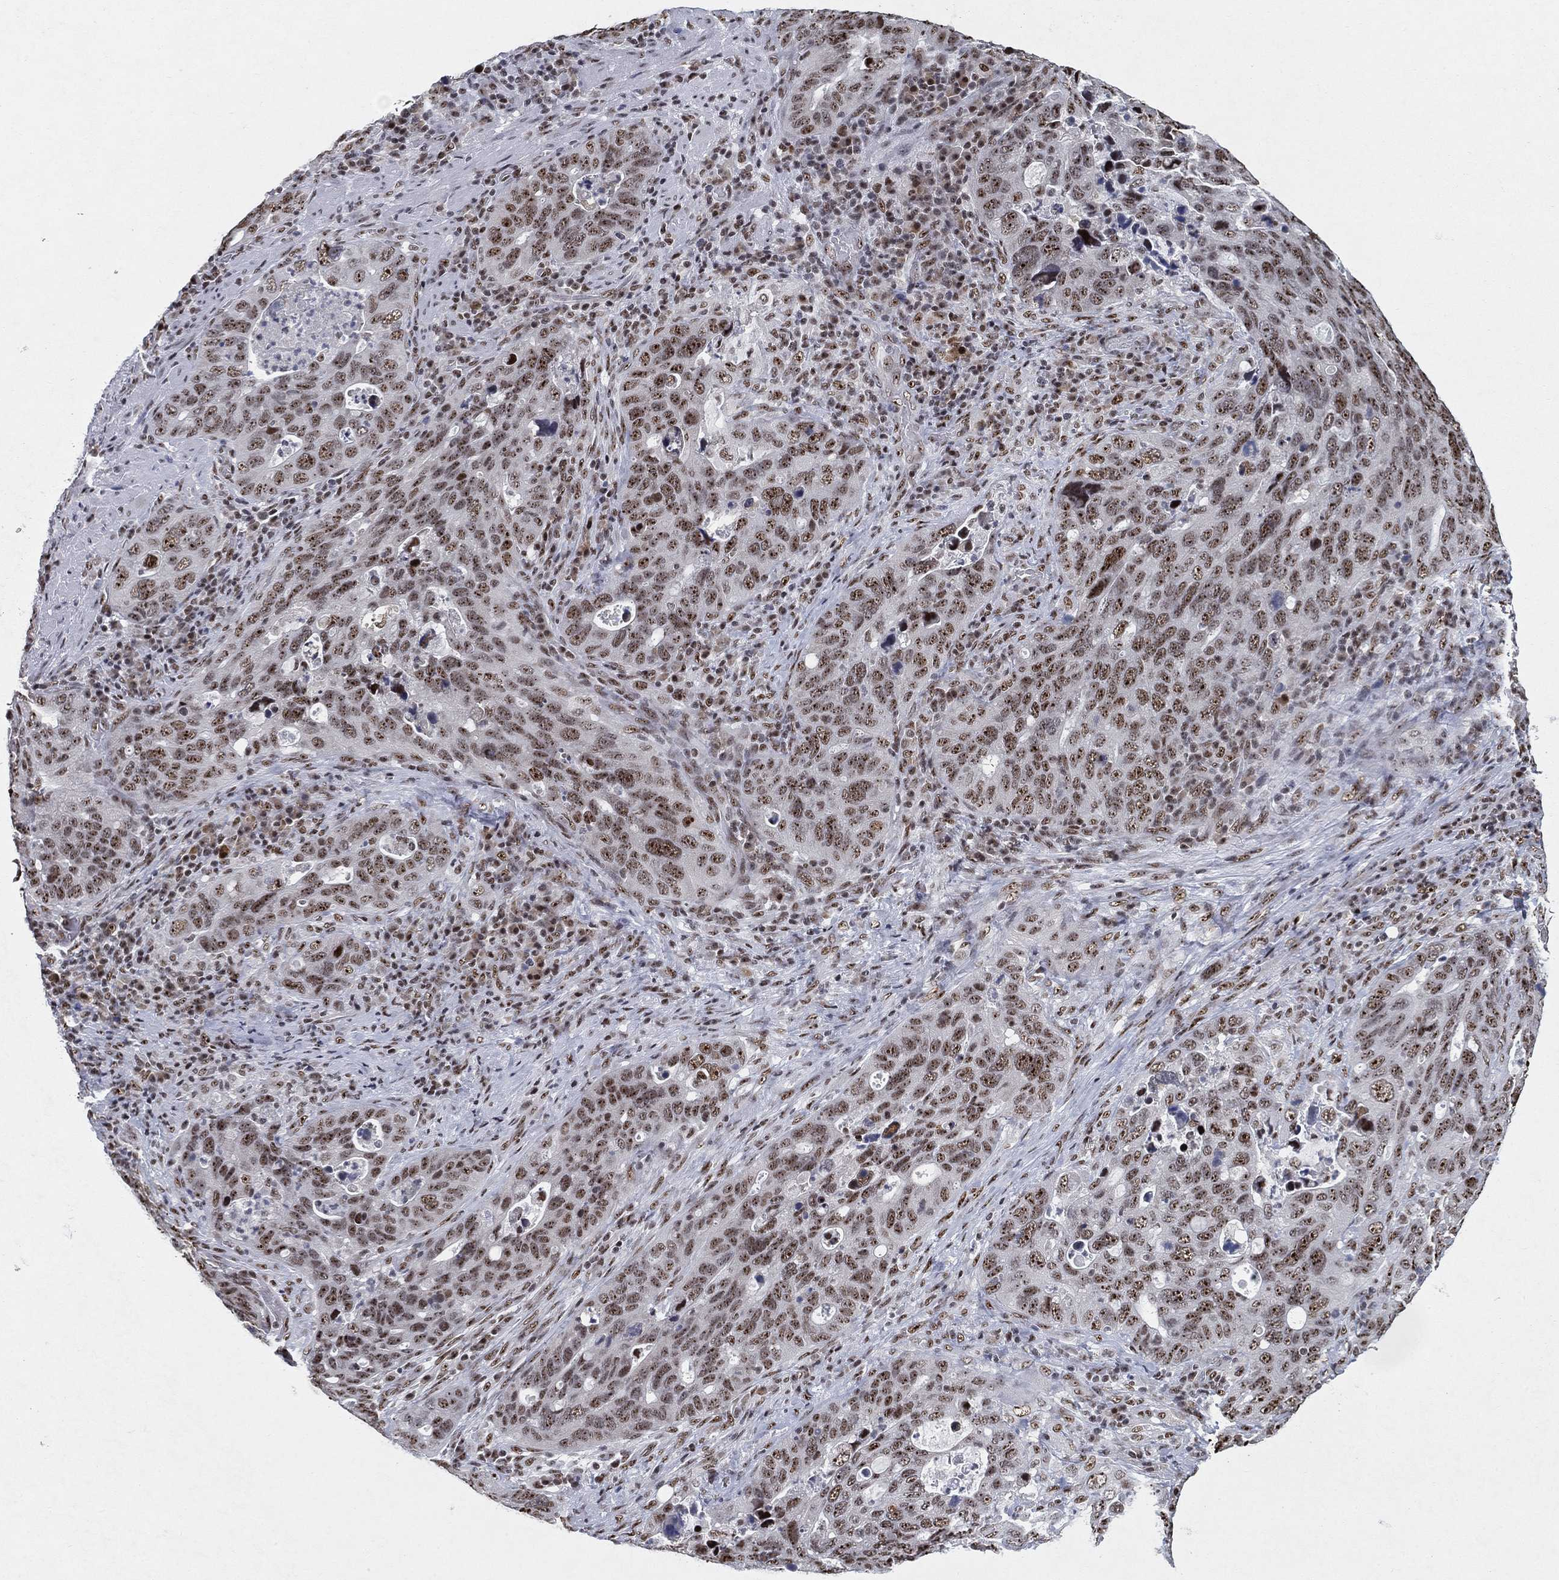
{"staining": {"intensity": "moderate", "quantity": "25%-75%", "location": "nuclear"}, "tissue": "stomach cancer", "cell_type": "Tumor cells", "image_type": "cancer", "snomed": [{"axis": "morphology", "description": "Adenocarcinoma, NOS"}, {"axis": "topography", "description": "Stomach"}], "caption": "IHC (DAB) staining of human adenocarcinoma (stomach) displays moderate nuclear protein staining in approximately 25%-75% of tumor cells.", "gene": "DDX27", "patient": {"sex": "male", "age": 54}}